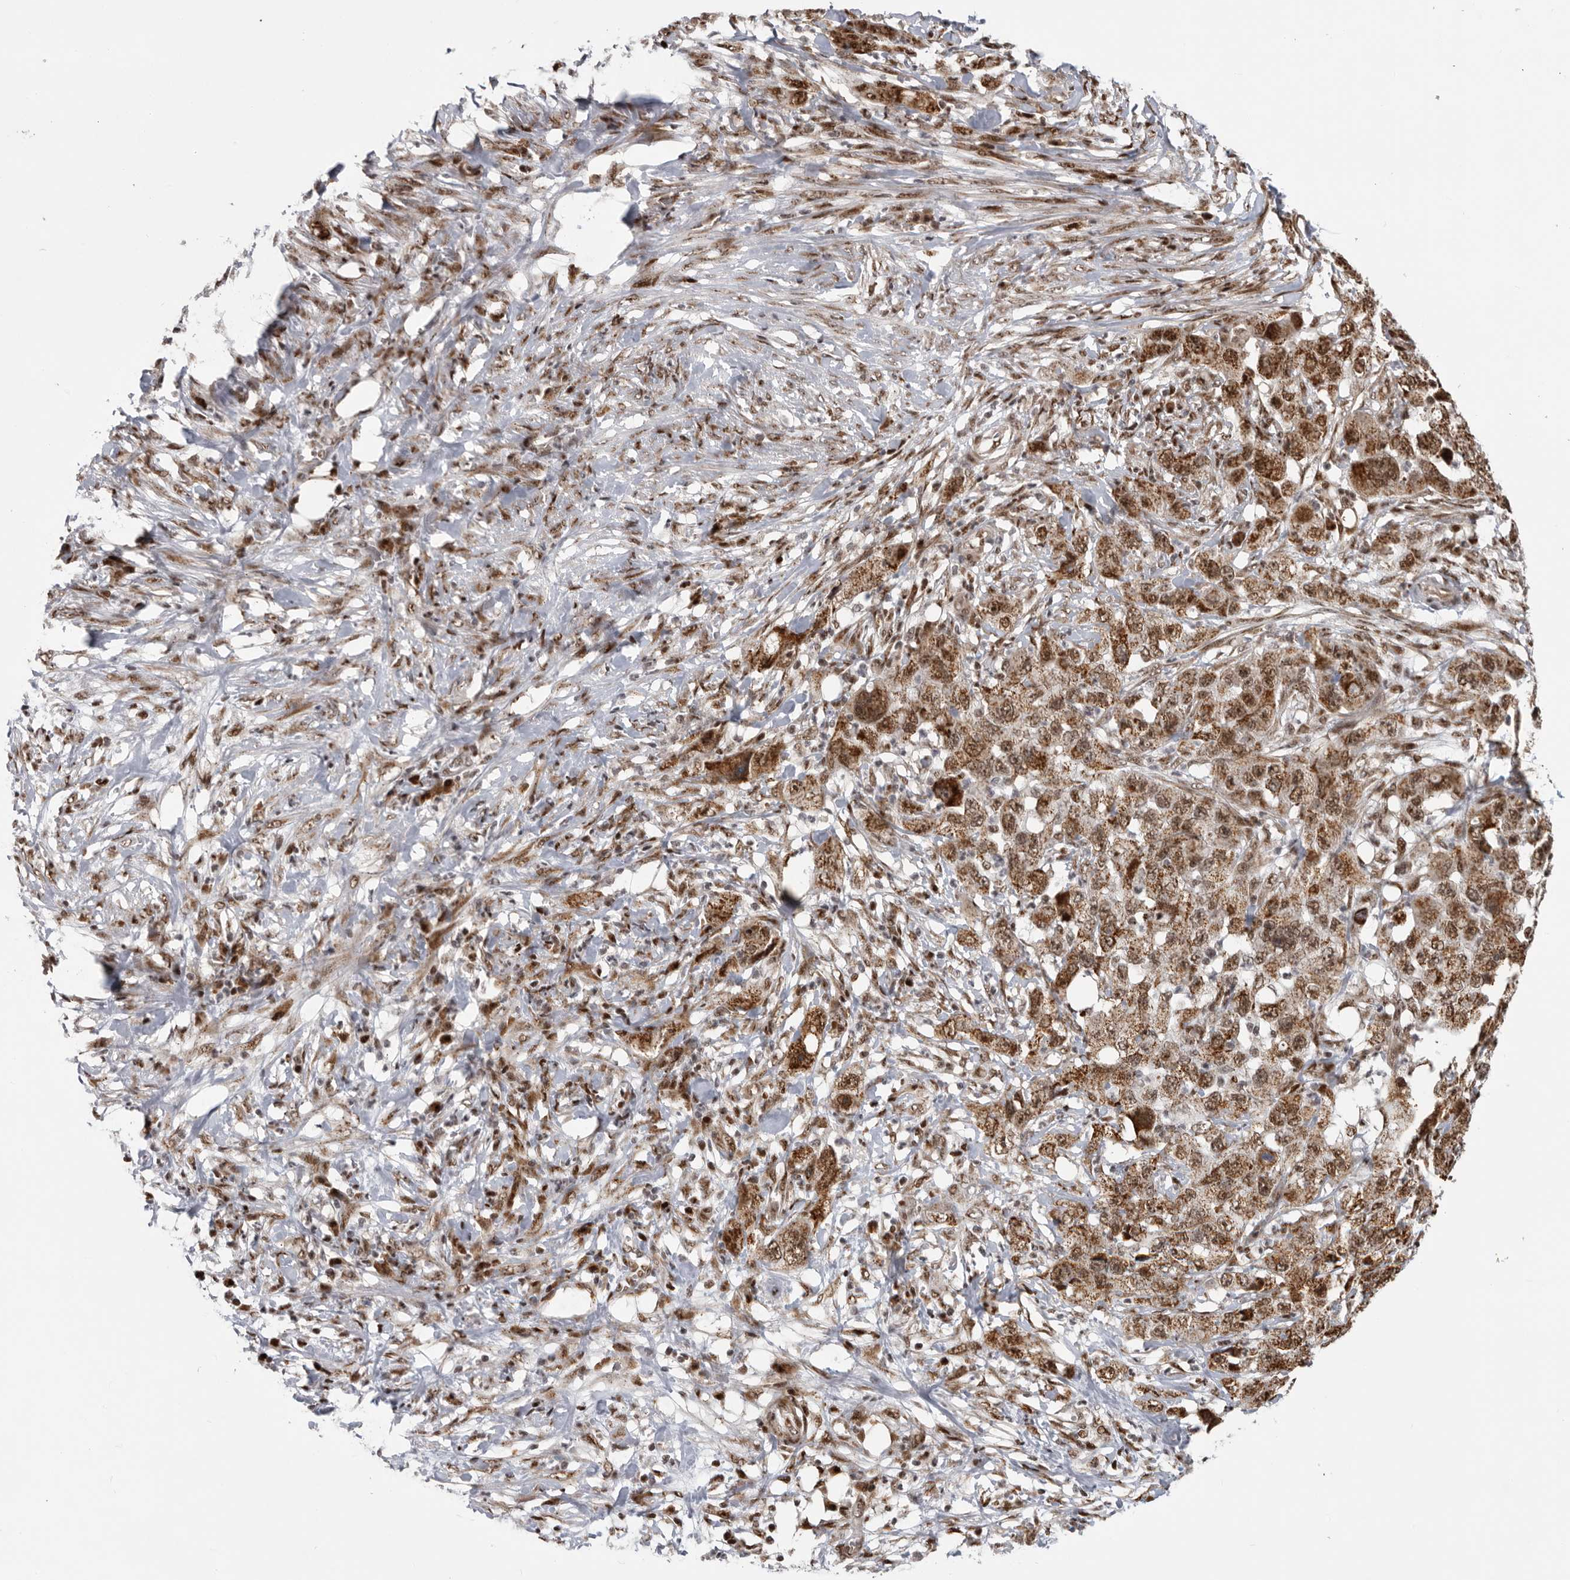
{"staining": {"intensity": "moderate", "quantity": ">75%", "location": "cytoplasmic/membranous,nuclear"}, "tissue": "pancreatic cancer", "cell_type": "Tumor cells", "image_type": "cancer", "snomed": [{"axis": "morphology", "description": "Adenocarcinoma, NOS"}, {"axis": "topography", "description": "Pancreas"}], "caption": "Immunohistochemistry of pancreatic cancer (adenocarcinoma) displays medium levels of moderate cytoplasmic/membranous and nuclear positivity in about >75% of tumor cells.", "gene": "PCMTD1", "patient": {"sex": "female", "age": 78}}